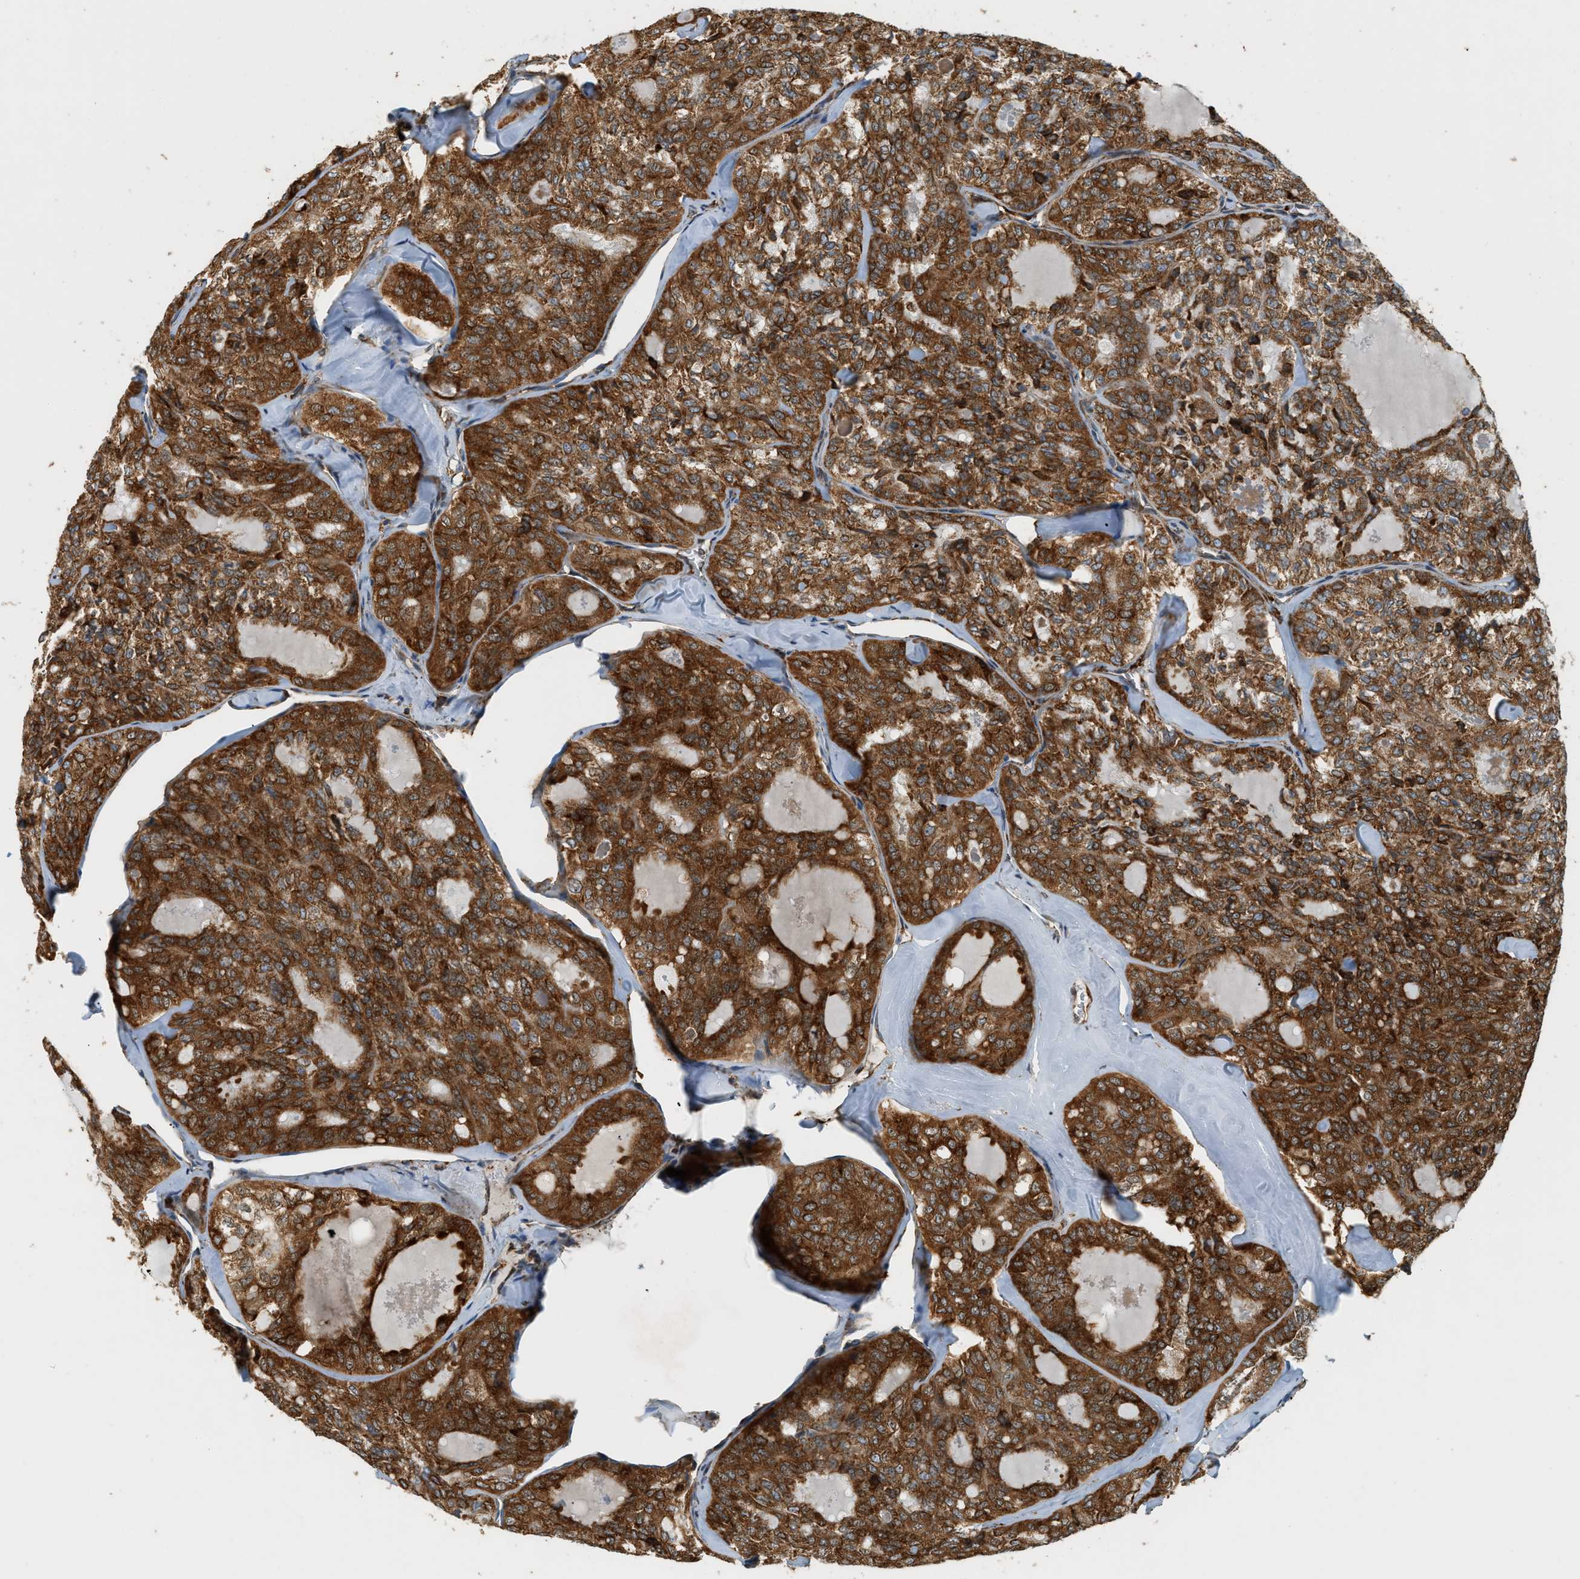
{"staining": {"intensity": "strong", "quantity": ">75%", "location": "cytoplasmic/membranous"}, "tissue": "thyroid cancer", "cell_type": "Tumor cells", "image_type": "cancer", "snomed": [{"axis": "morphology", "description": "Follicular adenoma carcinoma, NOS"}, {"axis": "topography", "description": "Thyroid gland"}], "caption": "IHC image of thyroid cancer stained for a protein (brown), which displays high levels of strong cytoplasmic/membranous staining in approximately >75% of tumor cells.", "gene": "SEMA4D", "patient": {"sex": "male", "age": 75}}